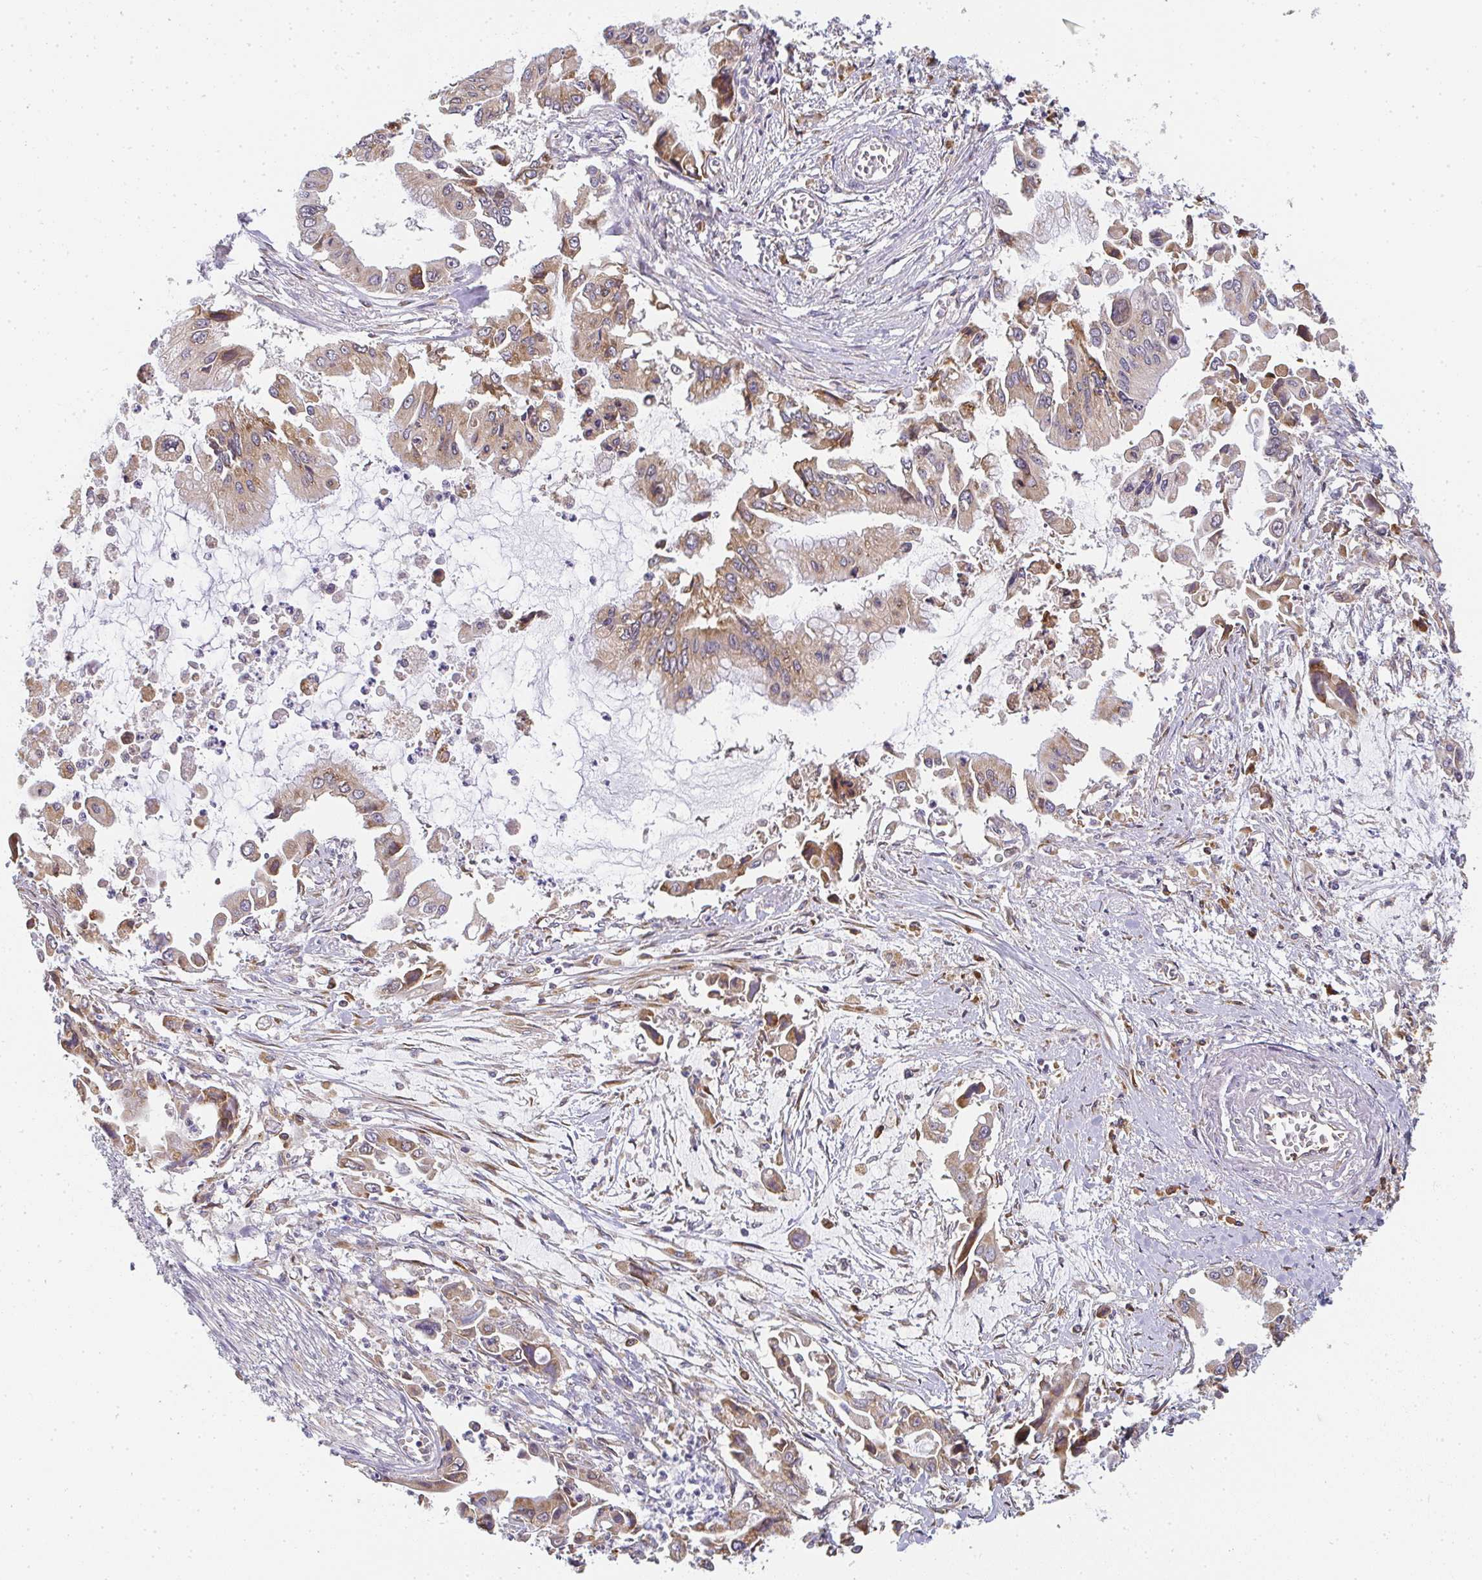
{"staining": {"intensity": "weak", "quantity": ">75%", "location": "cytoplasmic/membranous"}, "tissue": "pancreatic cancer", "cell_type": "Tumor cells", "image_type": "cancer", "snomed": [{"axis": "morphology", "description": "Adenocarcinoma, NOS"}, {"axis": "topography", "description": "Pancreas"}], "caption": "The photomicrograph reveals immunohistochemical staining of pancreatic cancer. There is weak cytoplasmic/membranous expression is present in about >75% of tumor cells.", "gene": "SLC35B3", "patient": {"sex": "male", "age": 84}}